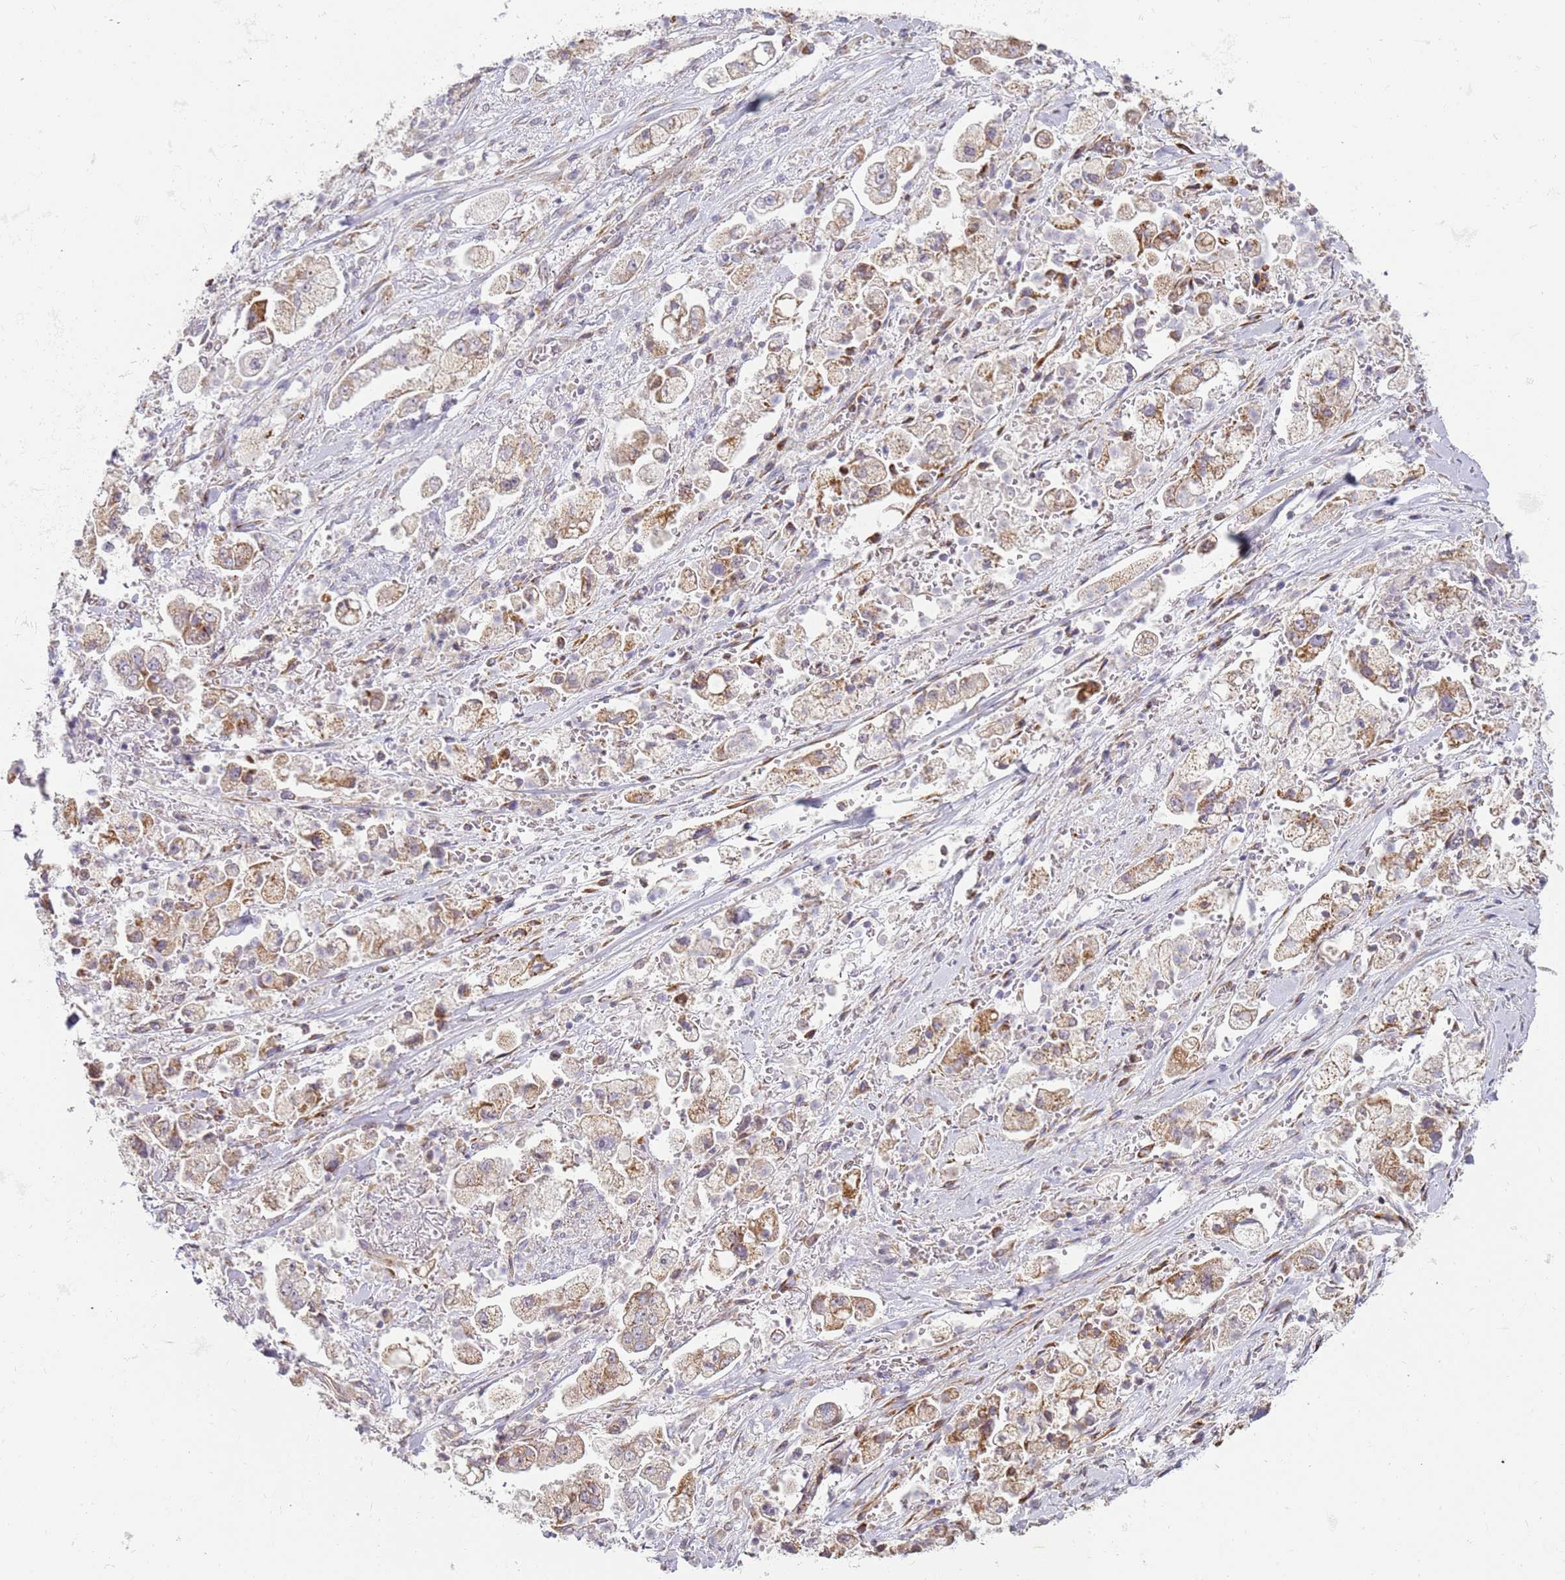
{"staining": {"intensity": "moderate", "quantity": "25%-75%", "location": "cytoplasmic/membranous"}, "tissue": "stomach cancer", "cell_type": "Tumor cells", "image_type": "cancer", "snomed": [{"axis": "morphology", "description": "Adenocarcinoma, NOS"}, {"axis": "topography", "description": "Stomach"}], "caption": "Brown immunohistochemical staining in stomach adenocarcinoma reveals moderate cytoplasmic/membranous staining in about 25%-75% of tumor cells.", "gene": "GRAP", "patient": {"sex": "male", "age": 62}}